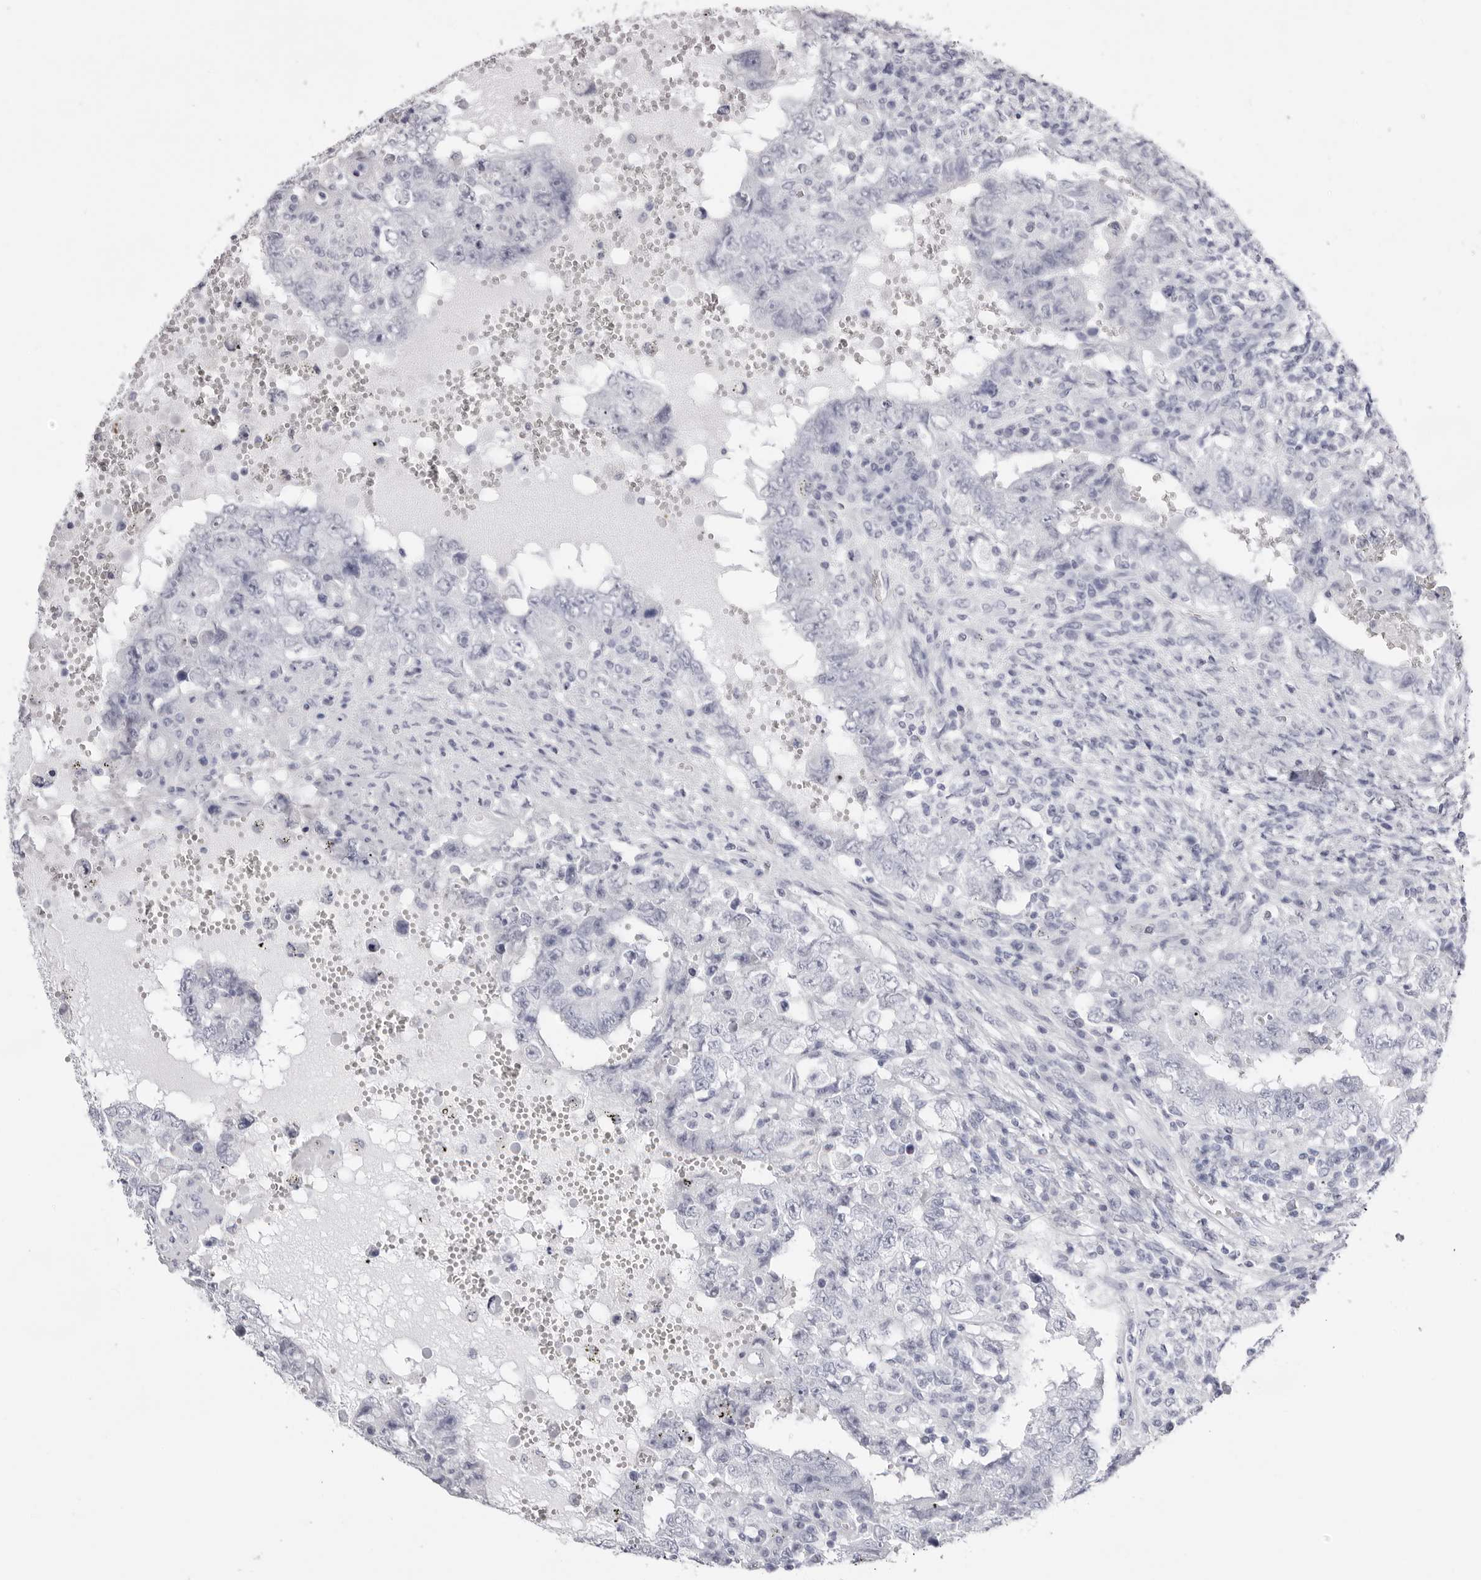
{"staining": {"intensity": "negative", "quantity": "none", "location": "none"}, "tissue": "testis cancer", "cell_type": "Tumor cells", "image_type": "cancer", "snomed": [{"axis": "morphology", "description": "Carcinoma, Embryonal, NOS"}, {"axis": "topography", "description": "Testis"}], "caption": "The immunohistochemistry histopathology image has no significant positivity in tumor cells of testis cancer tissue.", "gene": "TMOD4", "patient": {"sex": "male", "age": 26}}